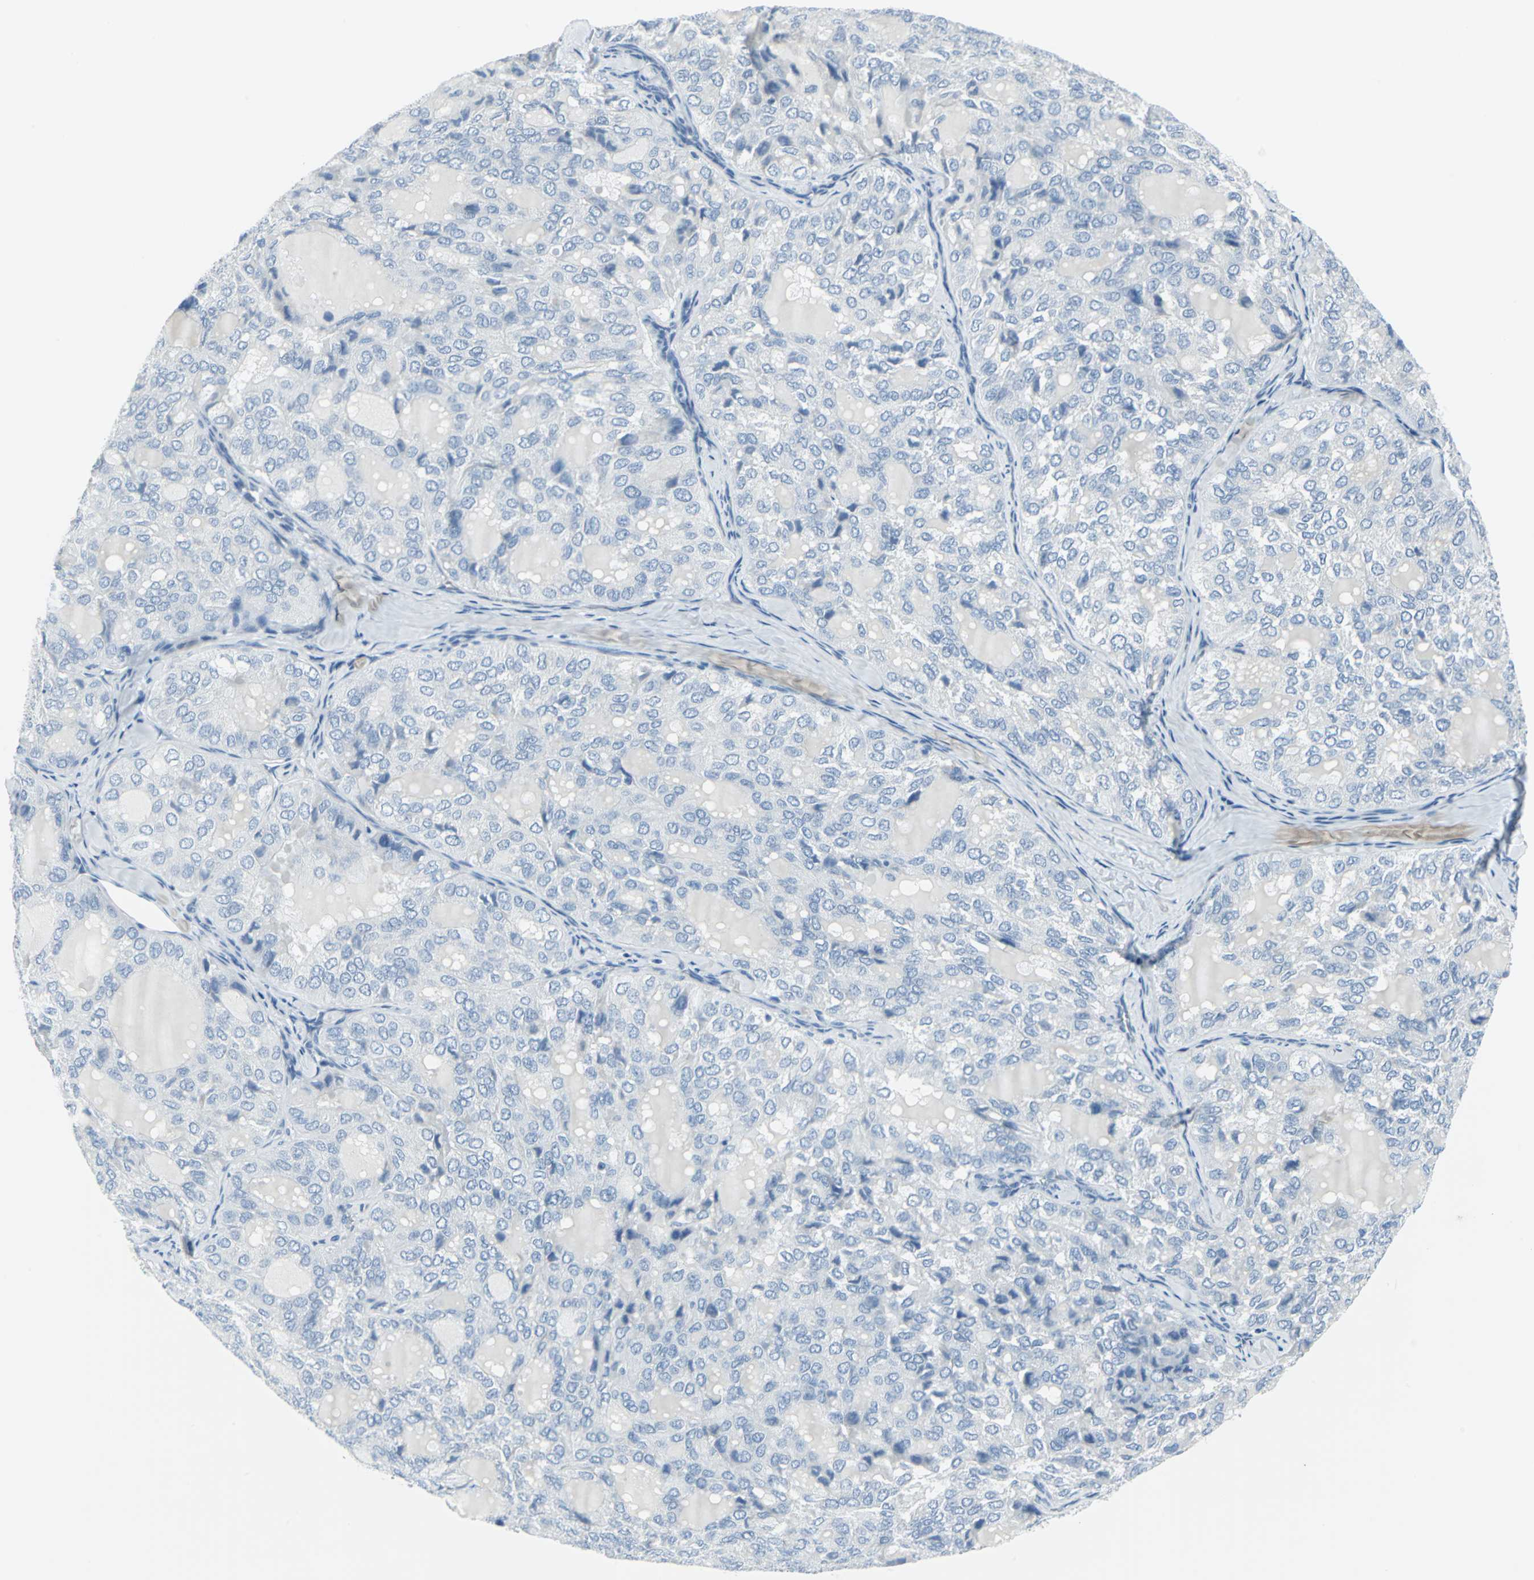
{"staining": {"intensity": "negative", "quantity": "none", "location": "none"}, "tissue": "thyroid cancer", "cell_type": "Tumor cells", "image_type": "cancer", "snomed": [{"axis": "morphology", "description": "Follicular adenoma carcinoma, NOS"}, {"axis": "topography", "description": "Thyroid gland"}], "caption": "Tumor cells are negative for protein expression in human follicular adenoma carcinoma (thyroid).", "gene": "CYB5A", "patient": {"sex": "male", "age": 75}}